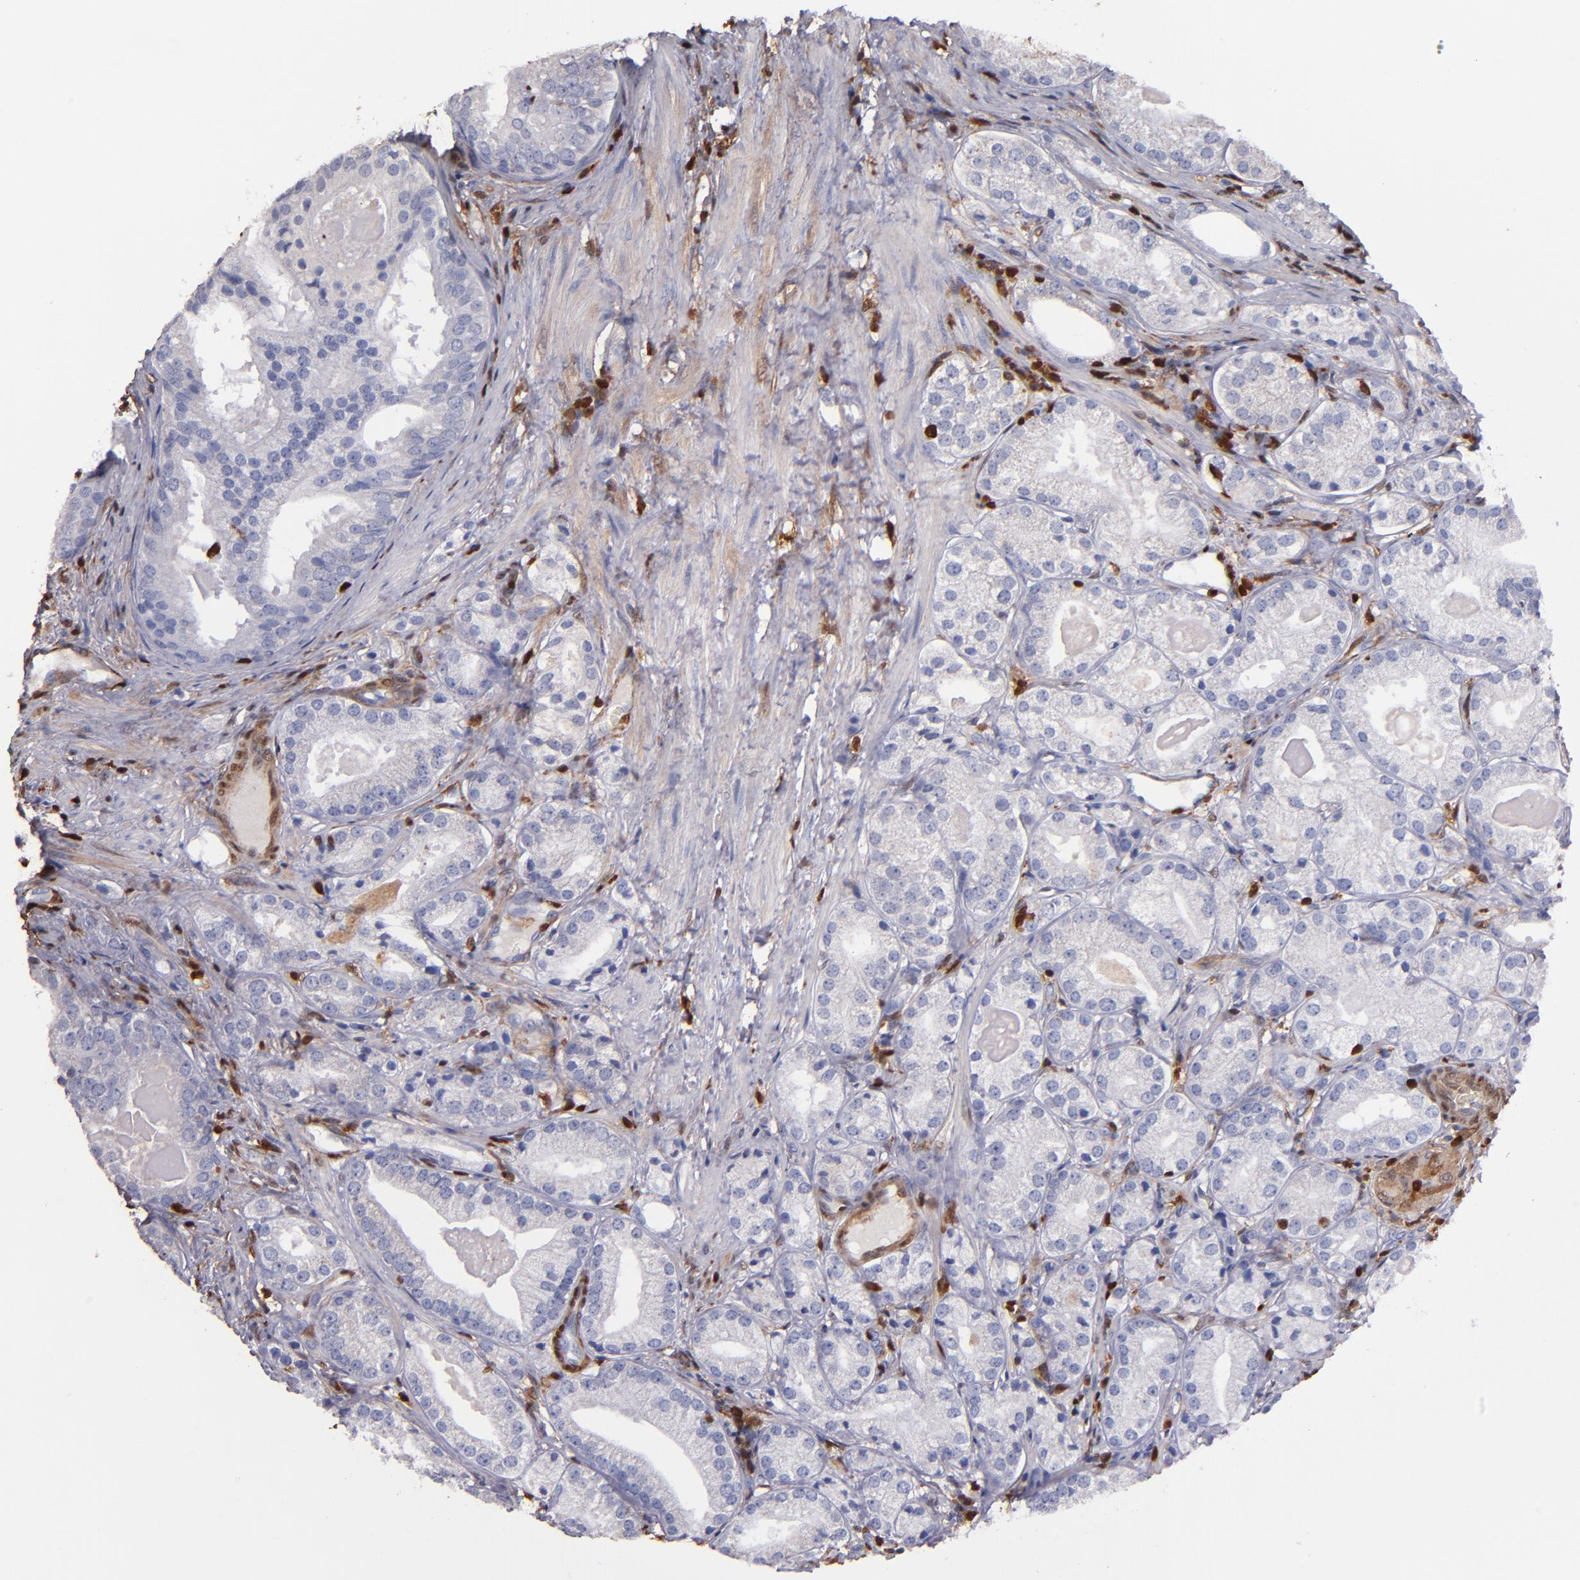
{"staining": {"intensity": "negative", "quantity": "none", "location": "none"}, "tissue": "prostate cancer", "cell_type": "Tumor cells", "image_type": "cancer", "snomed": [{"axis": "morphology", "description": "Adenocarcinoma, Low grade"}, {"axis": "topography", "description": "Prostate"}], "caption": "DAB (3,3'-diaminobenzidine) immunohistochemical staining of human prostate low-grade adenocarcinoma shows no significant staining in tumor cells.", "gene": "S100A4", "patient": {"sex": "male", "age": 69}}